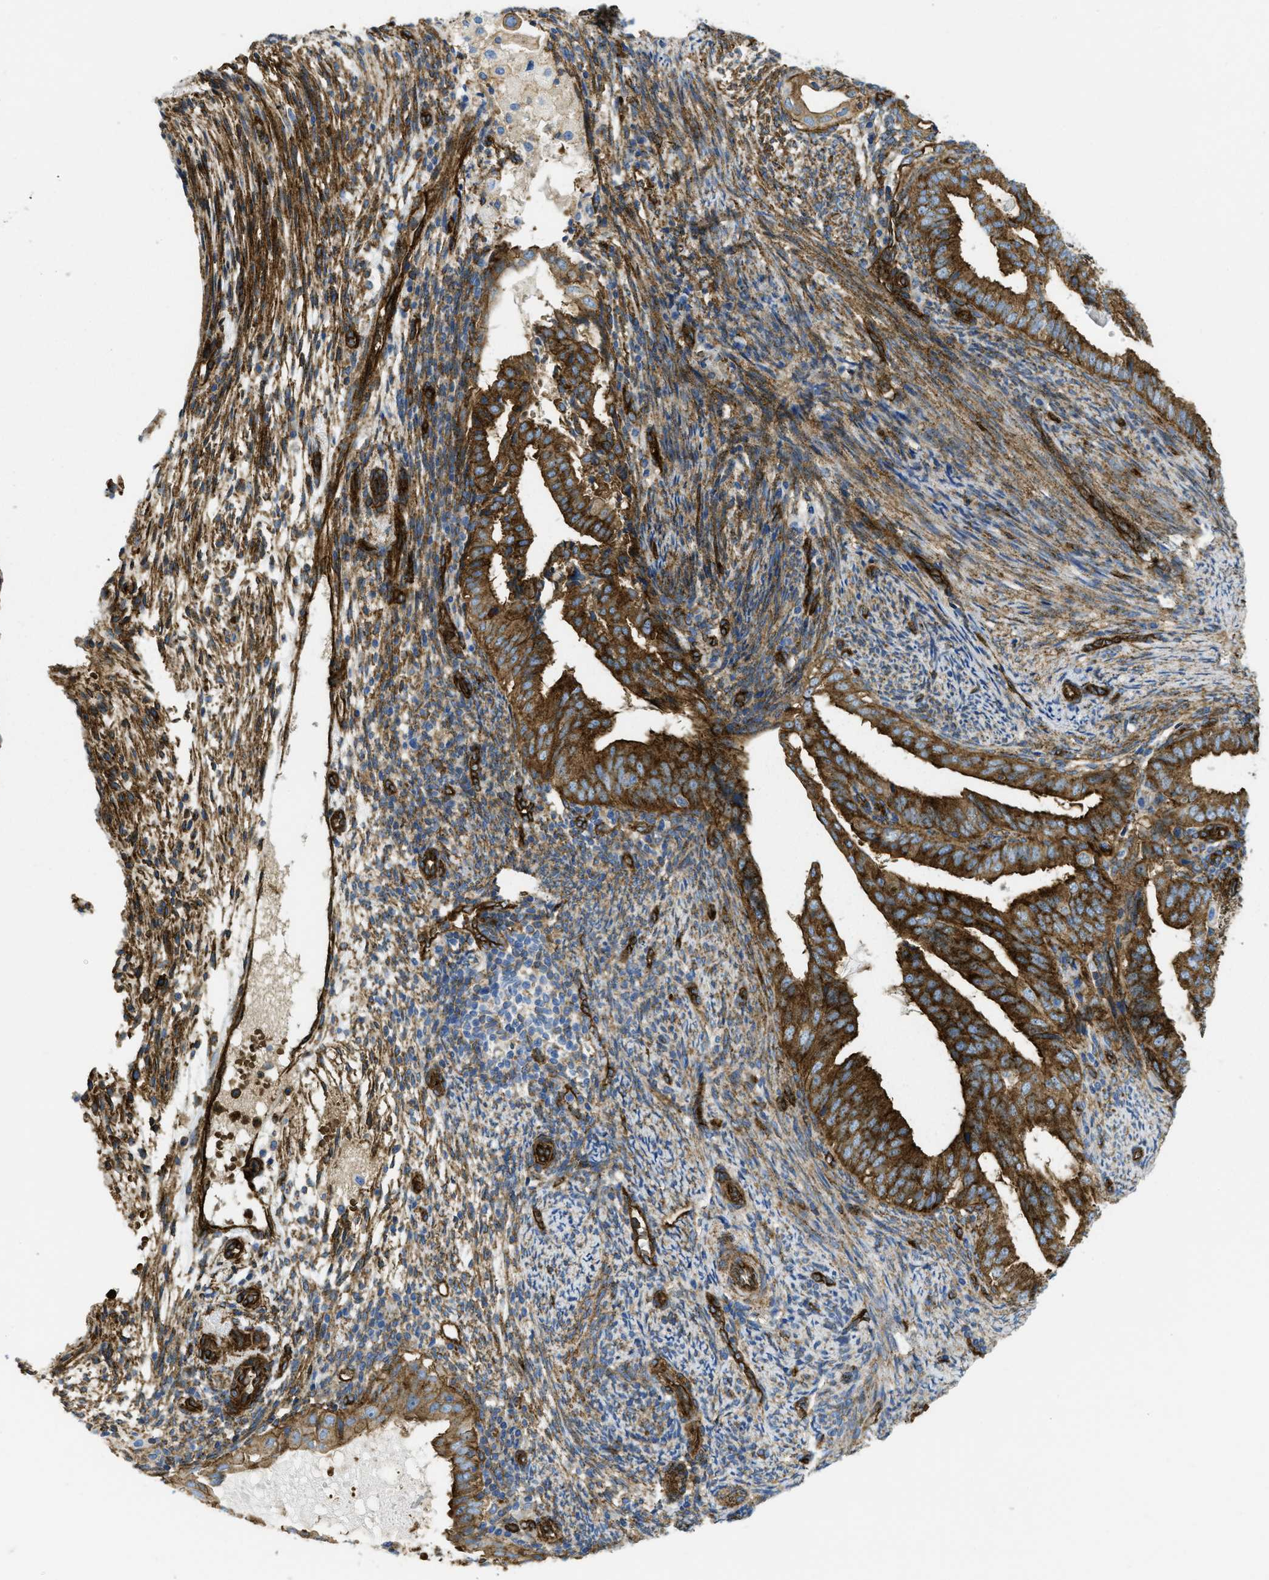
{"staining": {"intensity": "strong", "quantity": ">75%", "location": "cytoplasmic/membranous"}, "tissue": "endometrial cancer", "cell_type": "Tumor cells", "image_type": "cancer", "snomed": [{"axis": "morphology", "description": "Adenocarcinoma, NOS"}, {"axis": "topography", "description": "Endometrium"}], "caption": "A brown stain shows strong cytoplasmic/membranous staining of a protein in endometrial cancer tumor cells.", "gene": "HIP1", "patient": {"sex": "female", "age": 58}}